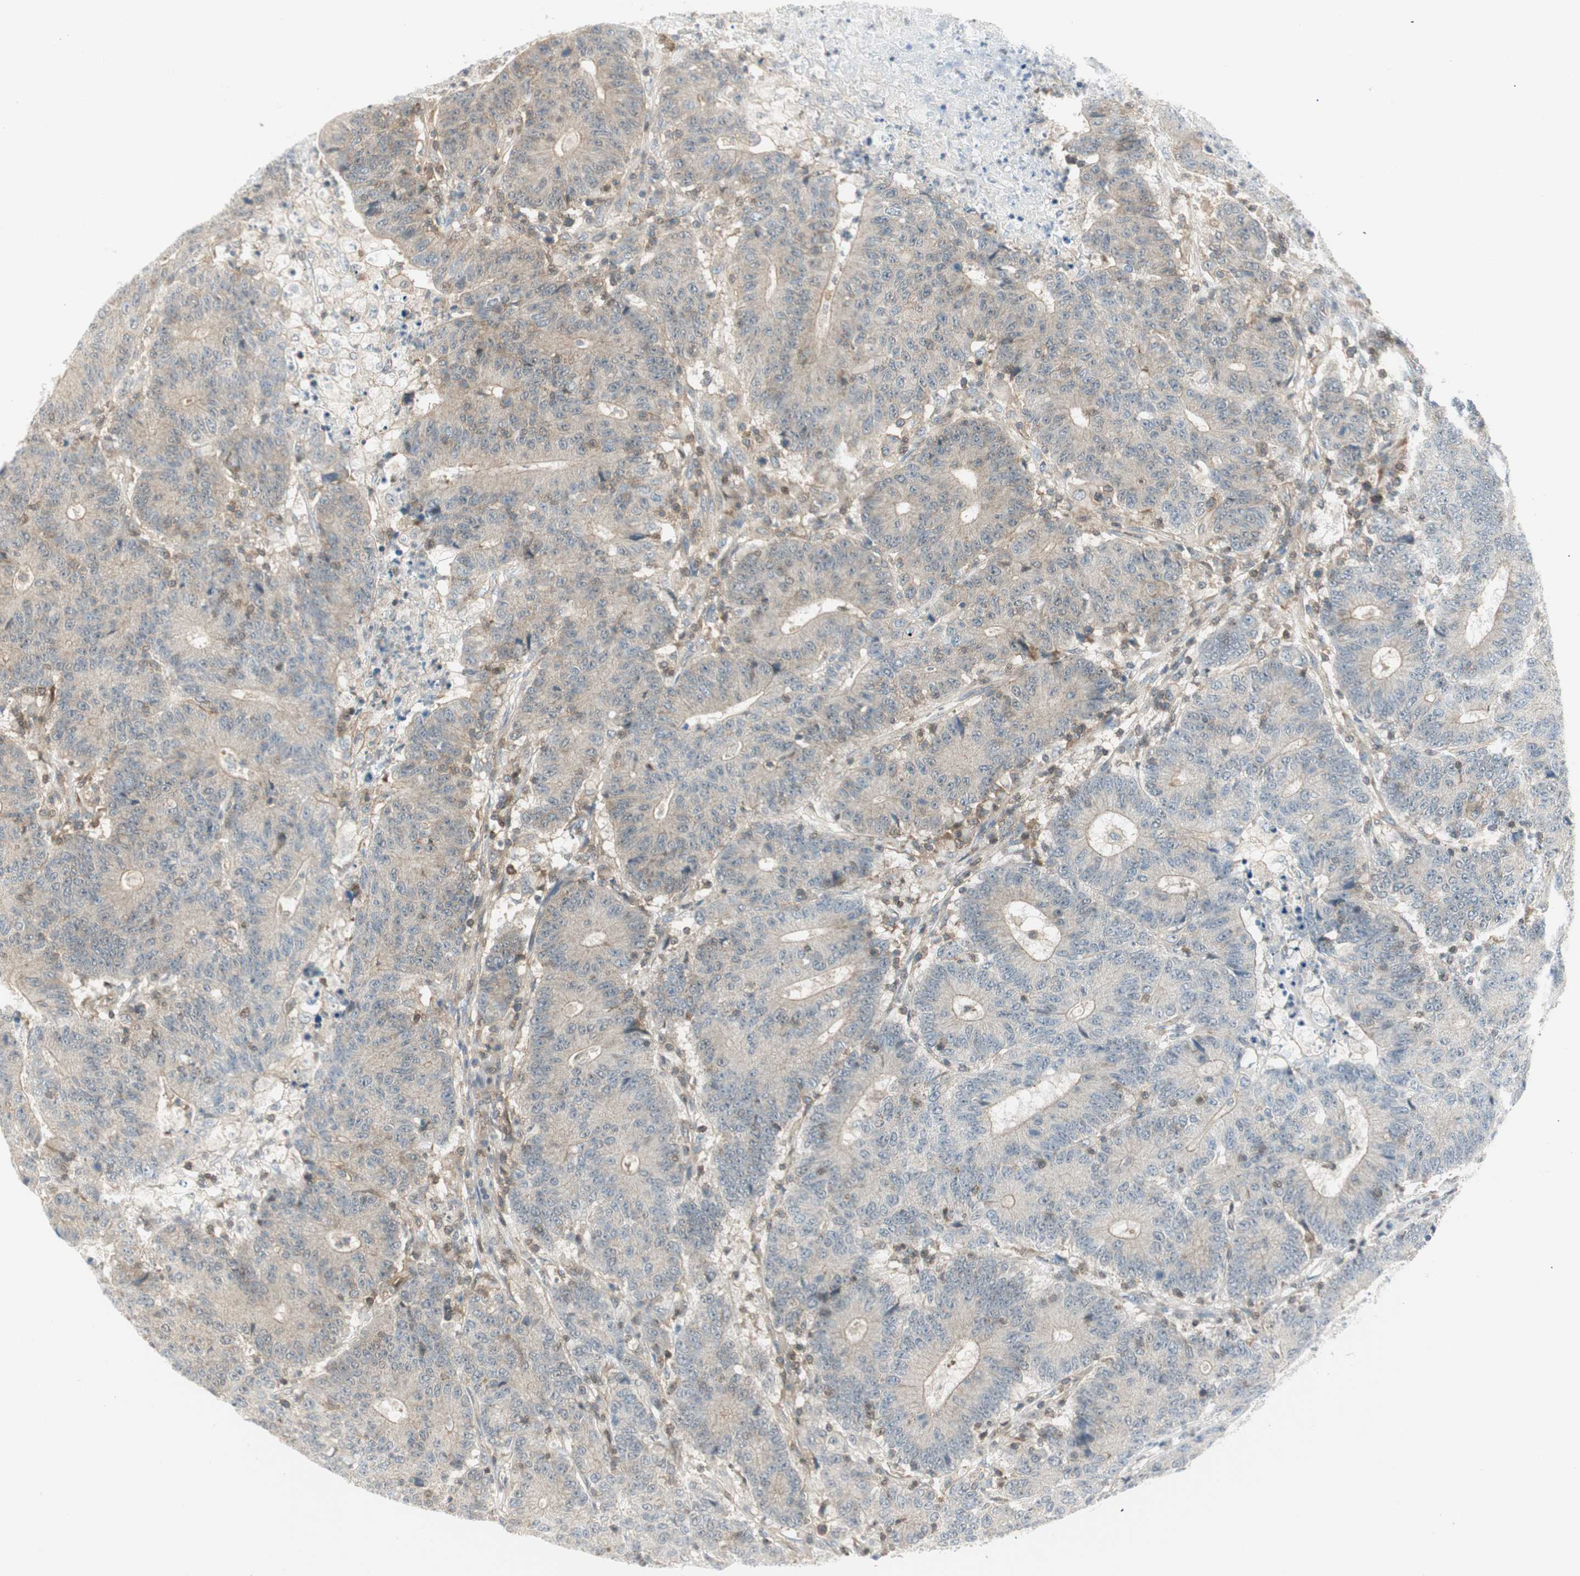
{"staining": {"intensity": "negative", "quantity": "none", "location": "none"}, "tissue": "colorectal cancer", "cell_type": "Tumor cells", "image_type": "cancer", "snomed": [{"axis": "morphology", "description": "Normal tissue, NOS"}, {"axis": "morphology", "description": "Adenocarcinoma, NOS"}, {"axis": "topography", "description": "Colon"}], "caption": "A high-resolution micrograph shows immunohistochemistry staining of adenocarcinoma (colorectal), which exhibits no significant positivity in tumor cells.", "gene": "PPP1CA", "patient": {"sex": "female", "age": 75}}